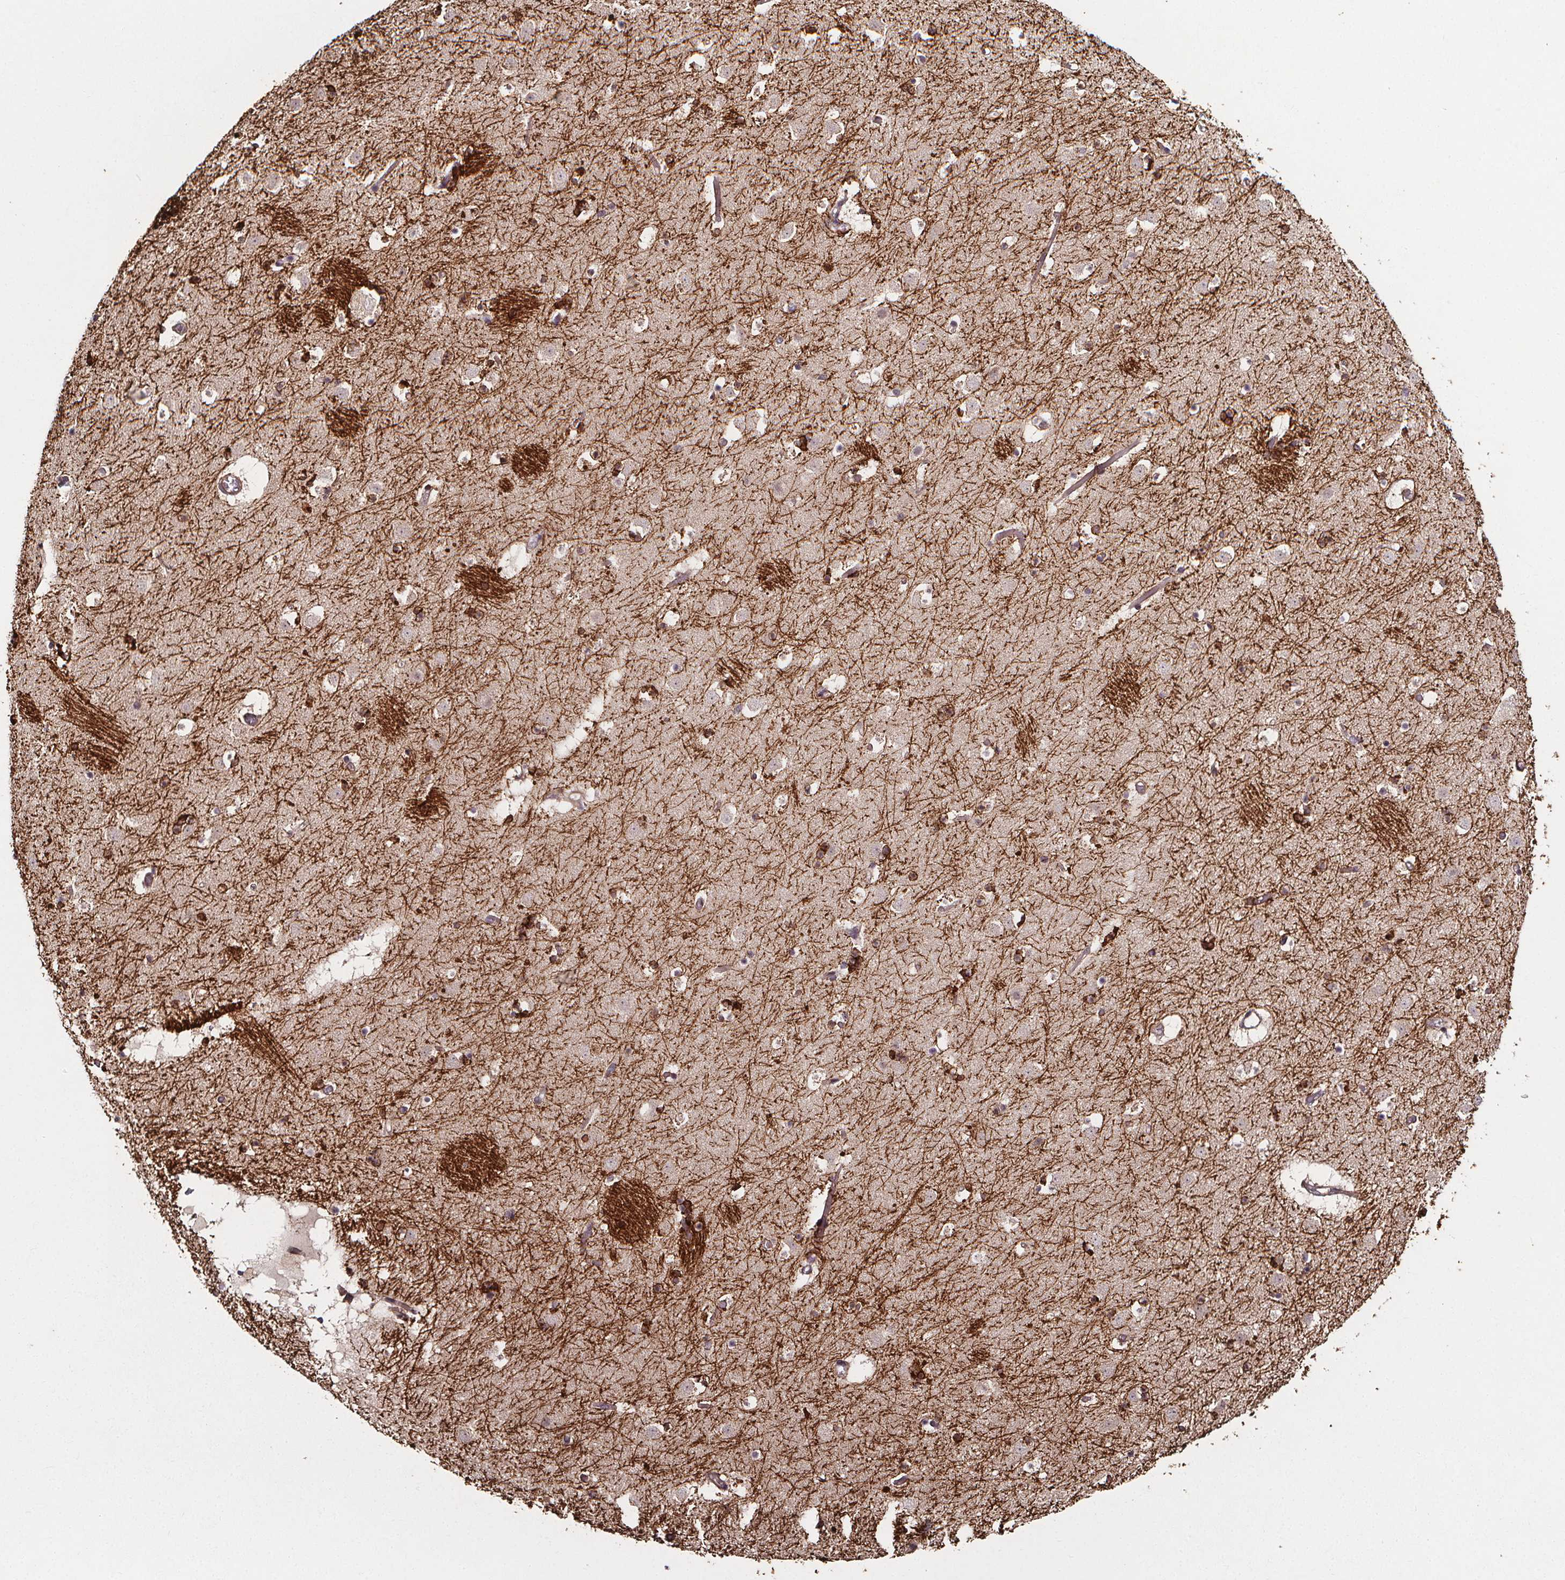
{"staining": {"intensity": "strong", "quantity": "<25%", "location": "cytoplasmic/membranous,nuclear"}, "tissue": "caudate", "cell_type": "Glial cells", "image_type": "normal", "snomed": [{"axis": "morphology", "description": "Normal tissue, NOS"}, {"axis": "topography", "description": "Lateral ventricle wall"}], "caption": "Protein staining by immunohistochemistry shows strong cytoplasmic/membranous,nuclear staining in about <25% of glial cells in benign caudate.", "gene": "DDIT3", "patient": {"sex": "female", "age": 42}}